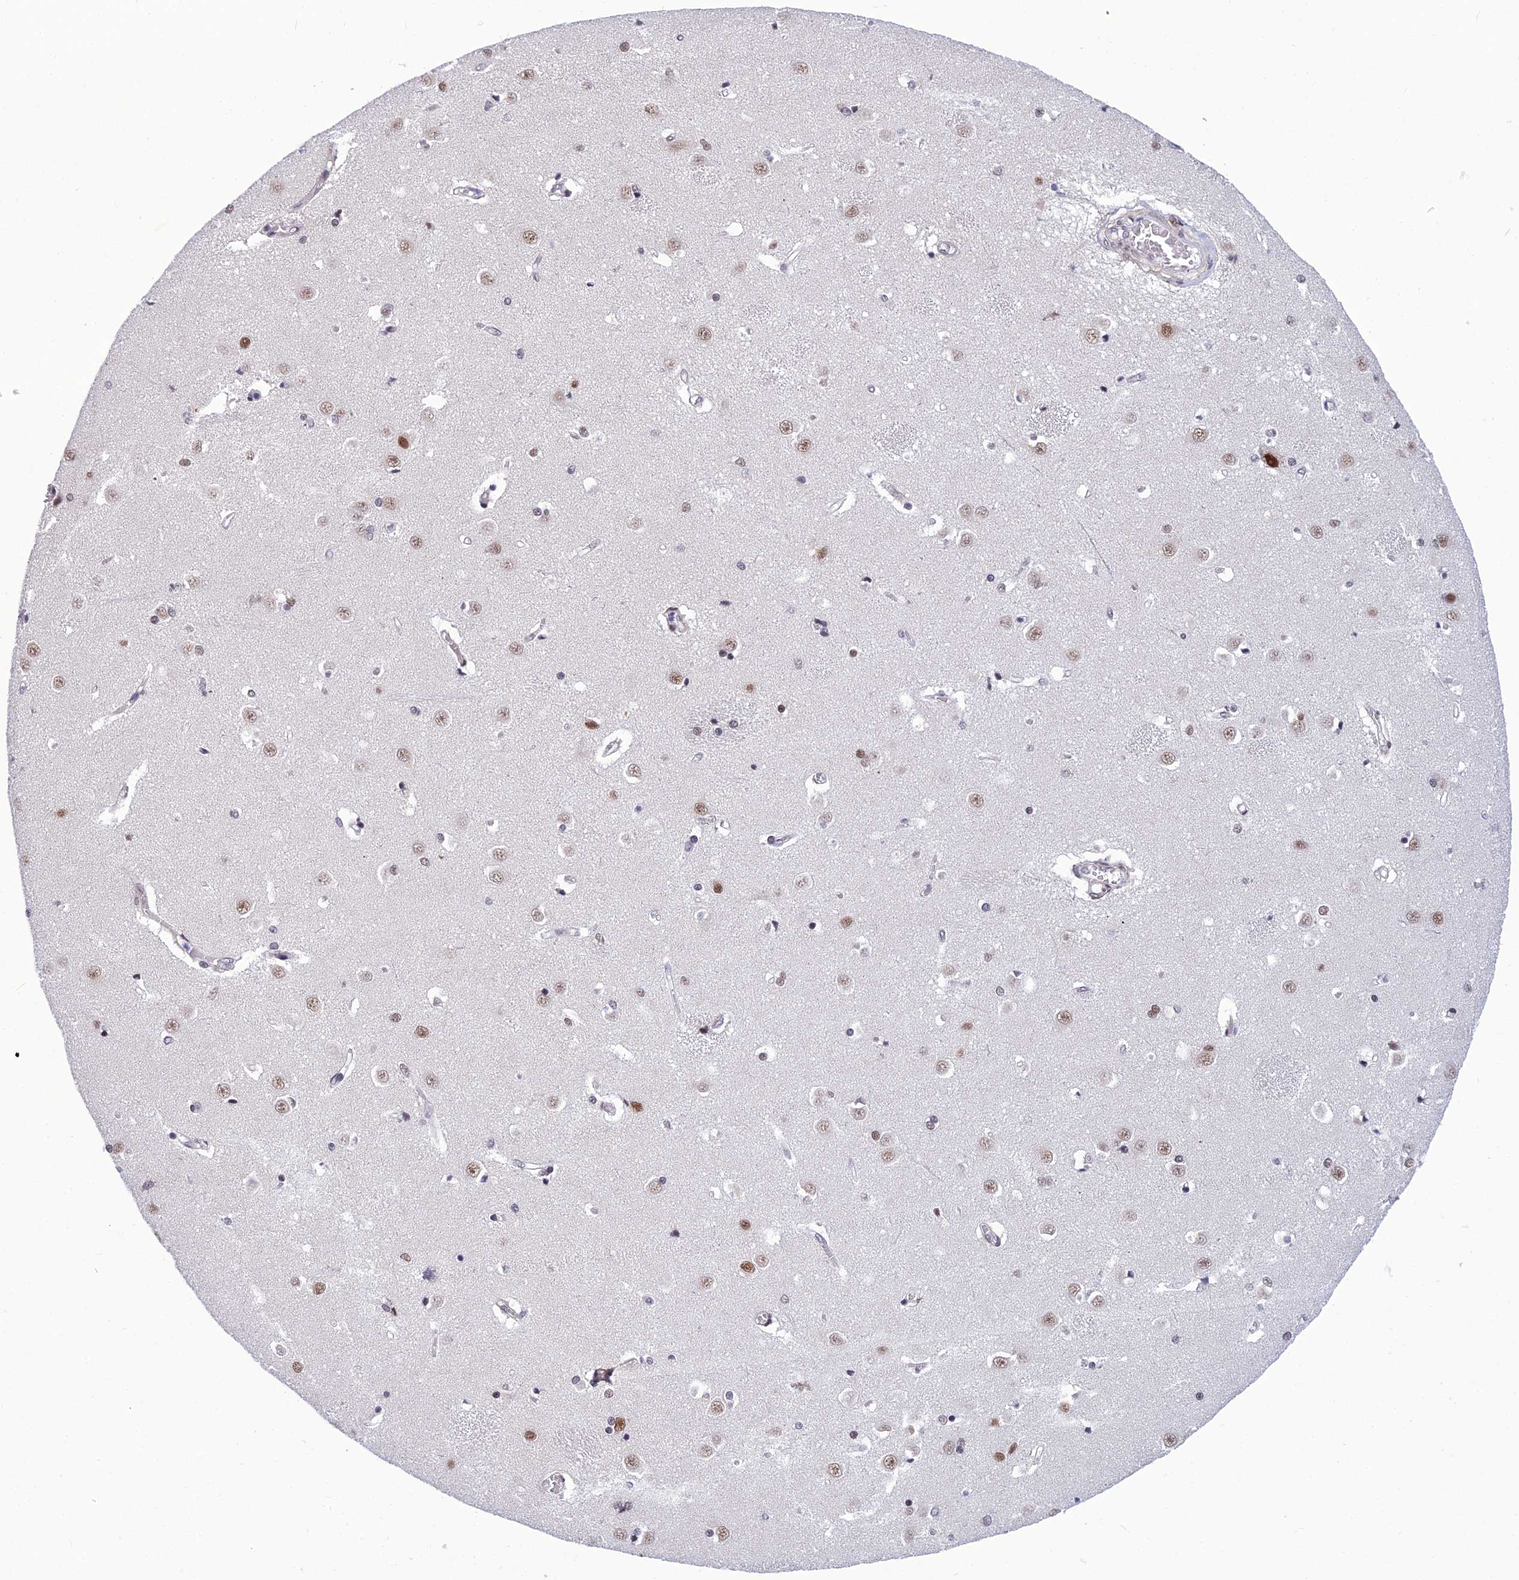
{"staining": {"intensity": "moderate", "quantity": "<25%", "location": "nuclear"}, "tissue": "caudate", "cell_type": "Glial cells", "image_type": "normal", "snomed": [{"axis": "morphology", "description": "Normal tissue, NOS"}, {"axis": "topography", "description": "Lateral ventricle wall"}], "caption": "A low amount of moderate nuclear expression is identified in about <25% of glial cells in unremarkable caudate.", "gene": "RSRC1", "patient": {"sex": "male", "age": 37}}